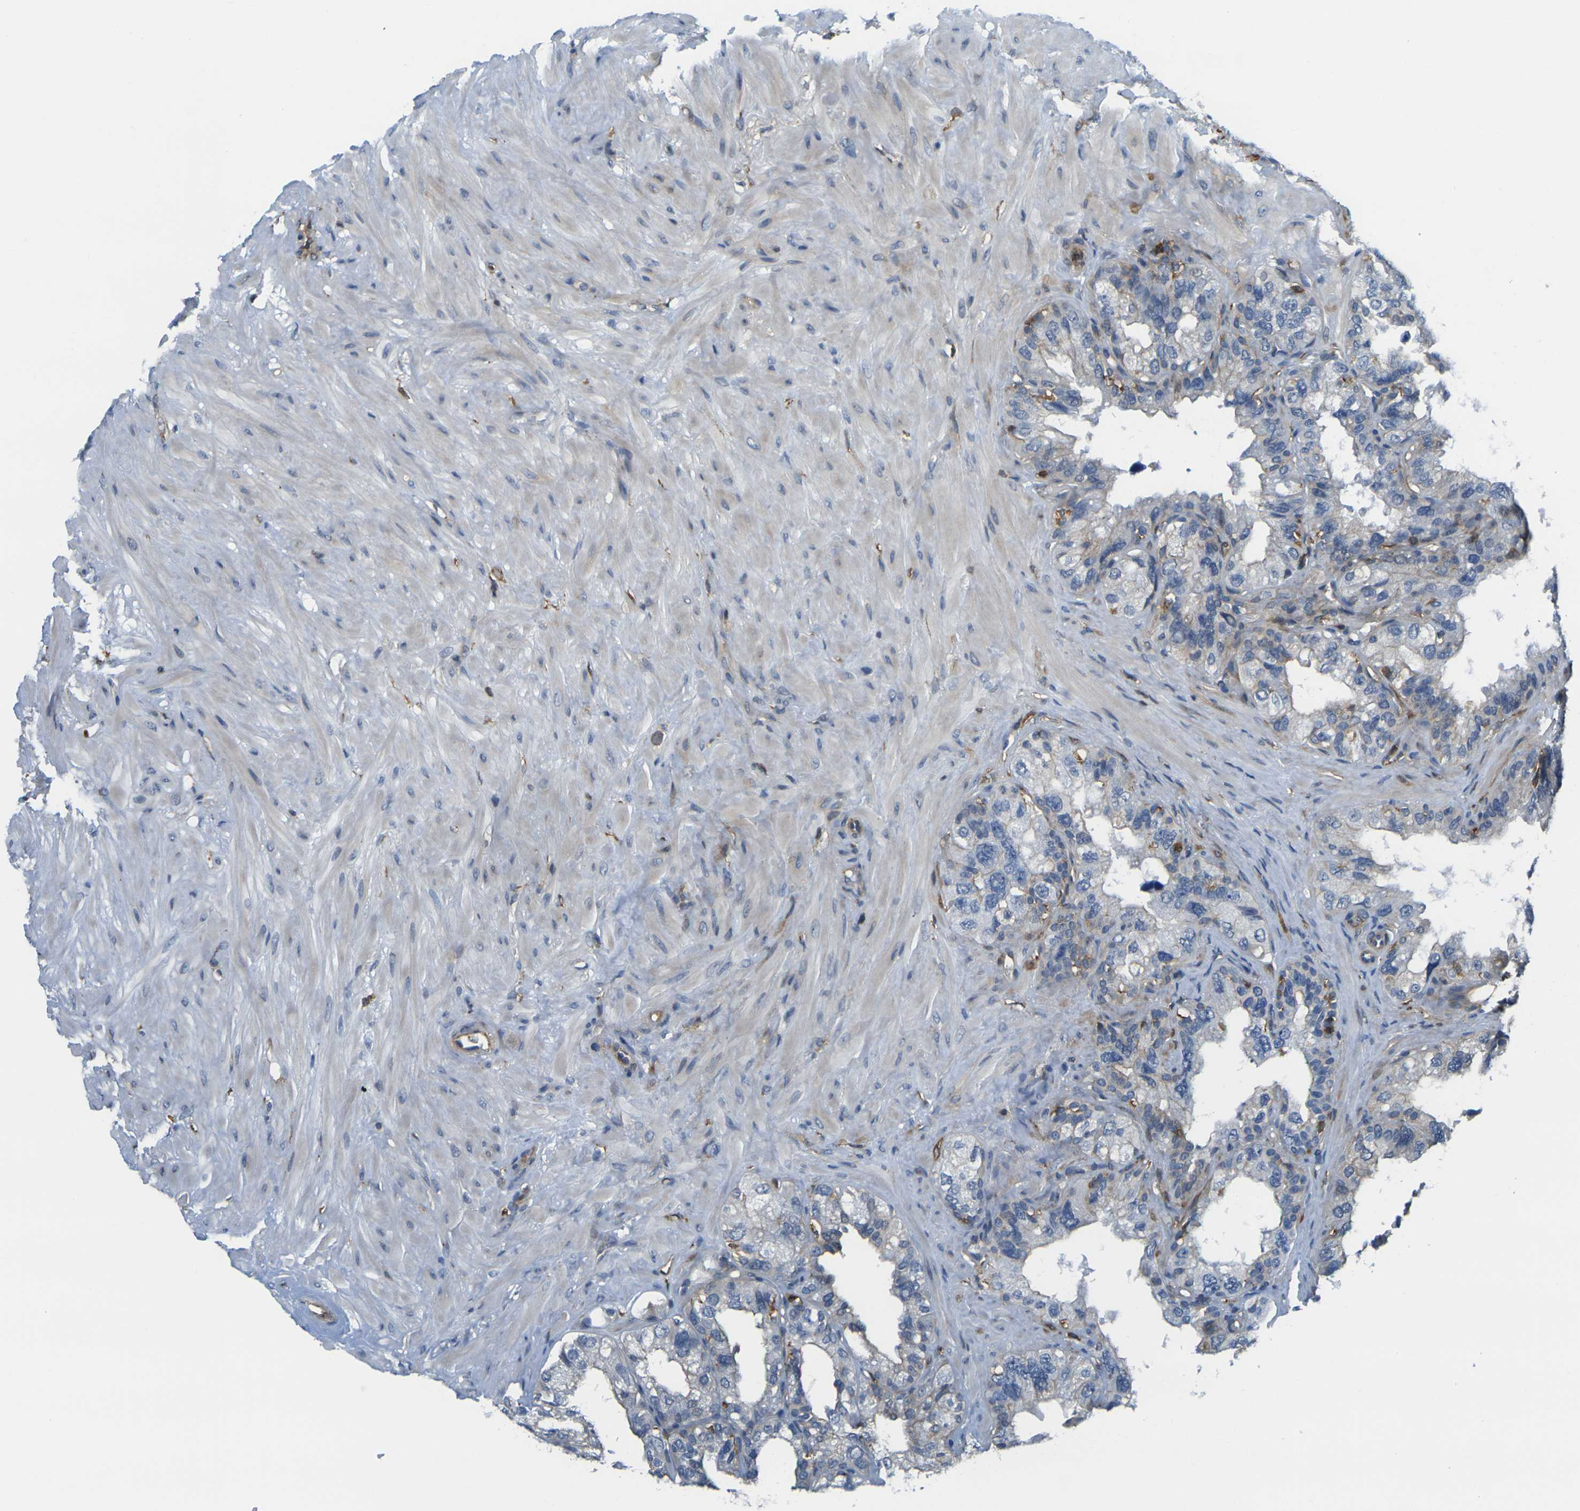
{"staining": {"intensity": "weak", "quantity": "<25%", "location": "cytoplasmic/membranous"}, "tissue": "seminal vesicle", "cell_type": "Glandular cells", "image_type": "normal", "snomed": [{"axis": "morphology", "description": "Normal tissue, NOS"}, {"axis": "topography", "description": "Seminal veicle"}], "caption": "Glandular cells show no significant protein positivity in normal seminal vesicle.", "gene": "LASP1", "patient": {"sex": "male", "age": 68}}